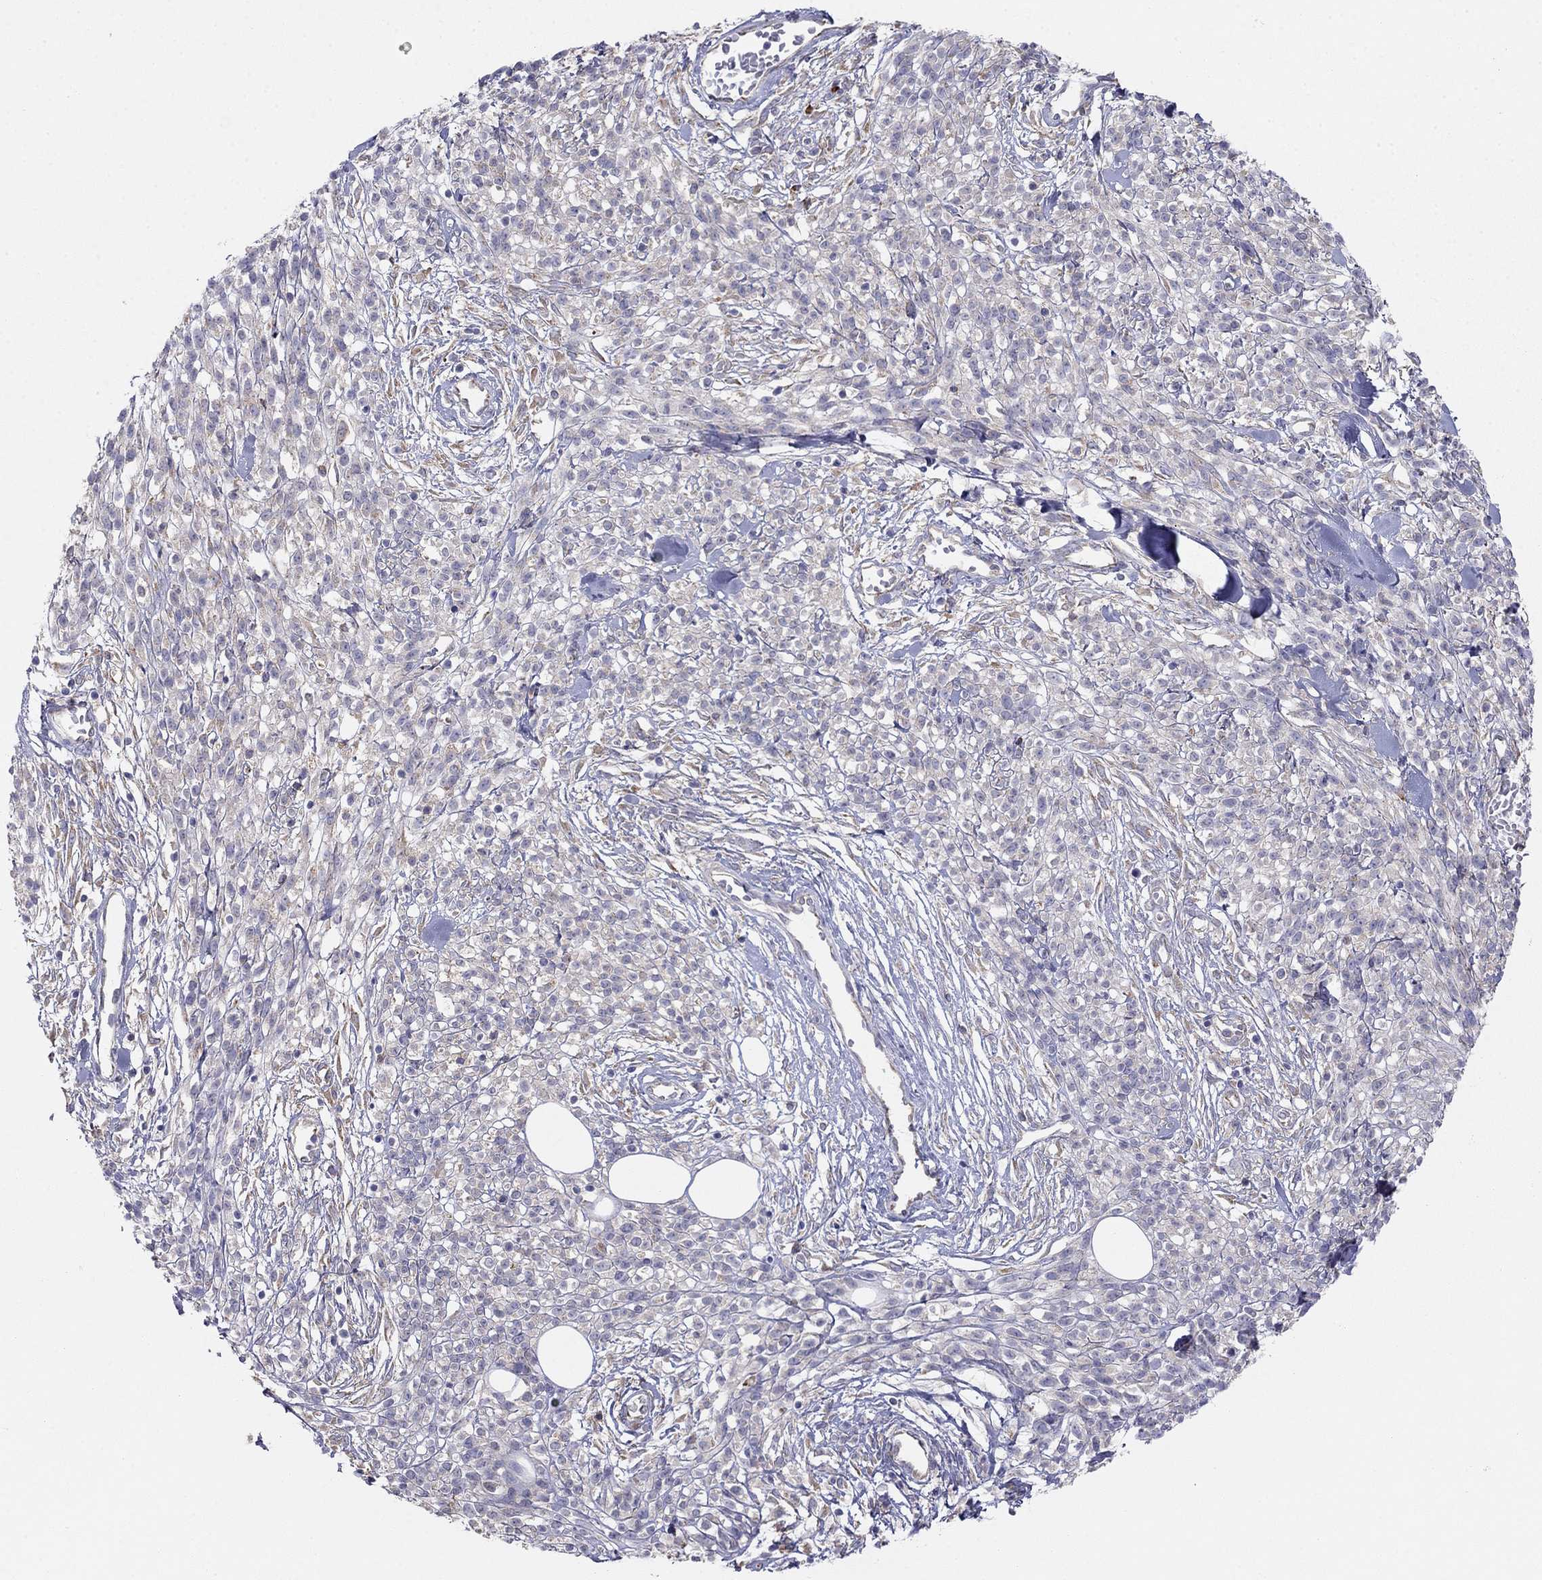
{"staining": {"intensity": "negative", "quantity": "none", "location": "none"}, "tissue": "melanoma", "cell_type": "Tumor cells", "image_type": "cancer", "snomed": [{"axis": "morphology", "description": "Malignant melanoma, NOS"}, {"axis": "topography", "description": "Skin"}, {"axis": "topography", "description": "Skin of trunk"}], "caption": "Melanoma stained for a protein using immunohistochemistry (IHC) reveals no expression tumor cells.", "gene": "LONRF2", "patient": {"sex": "male", "age": 74}}